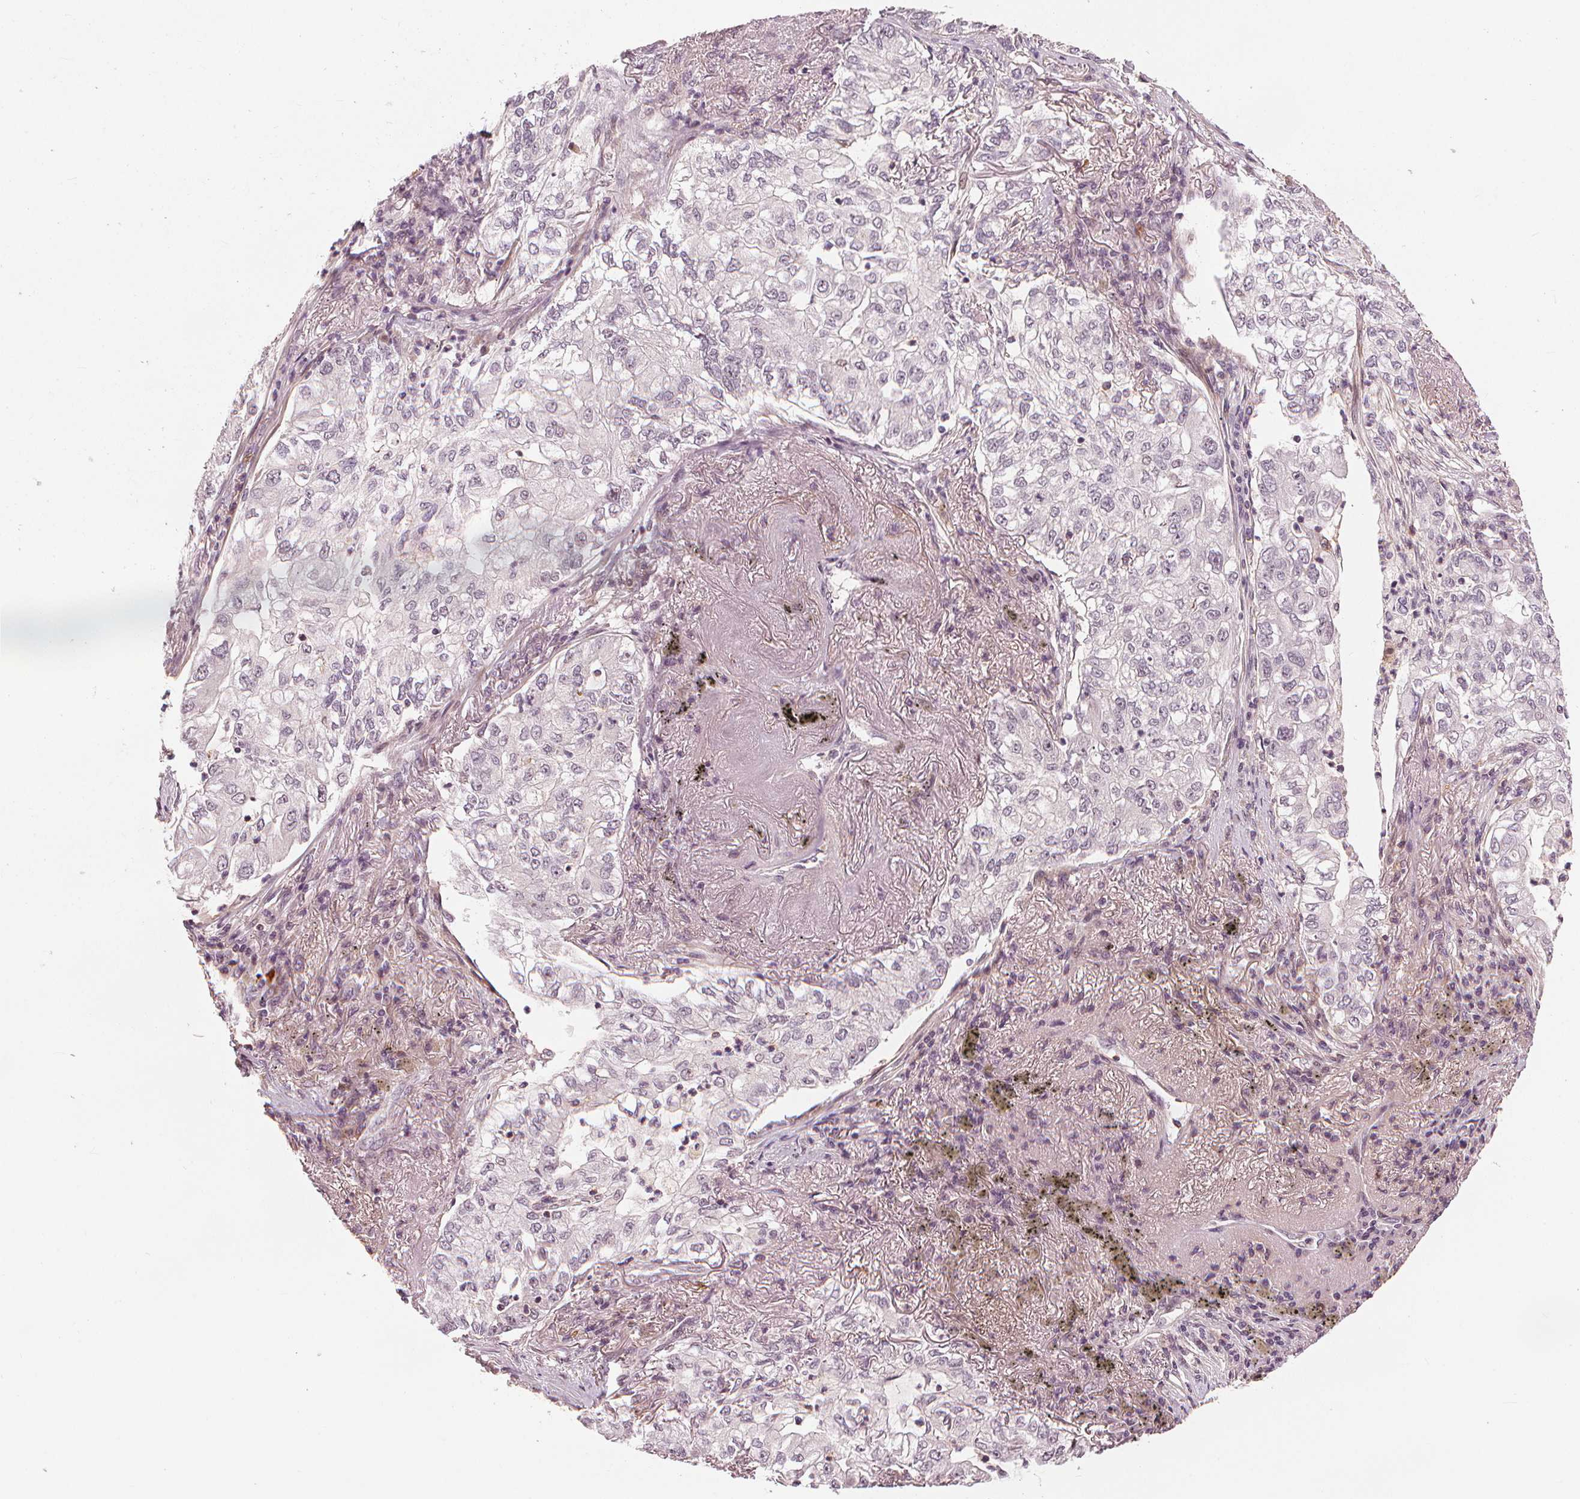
{"staining": {"intensity": "negative", "quantity": "none", "location": "none"}, "tissue": "lung cancer", "cell_type": "Tumor cells", "image_type": "cancer", "snomed": [{"axis": "morphology", "description": "Adenocarcinoma, NOS"}, {"axis": "topography", "description": "Lung"}], "caption": "Immunohistochemistry micrograph of human lung cancer stained for a protein (brown), which demonstrates no positivity in tumor cells. (Stains: DAB IHC with hematoxylin counter stain, Microscopy: brightfield microscopy at high magnification).", "gene": "SLC34A1", "patient": {"sex": "female", "age": 73}}